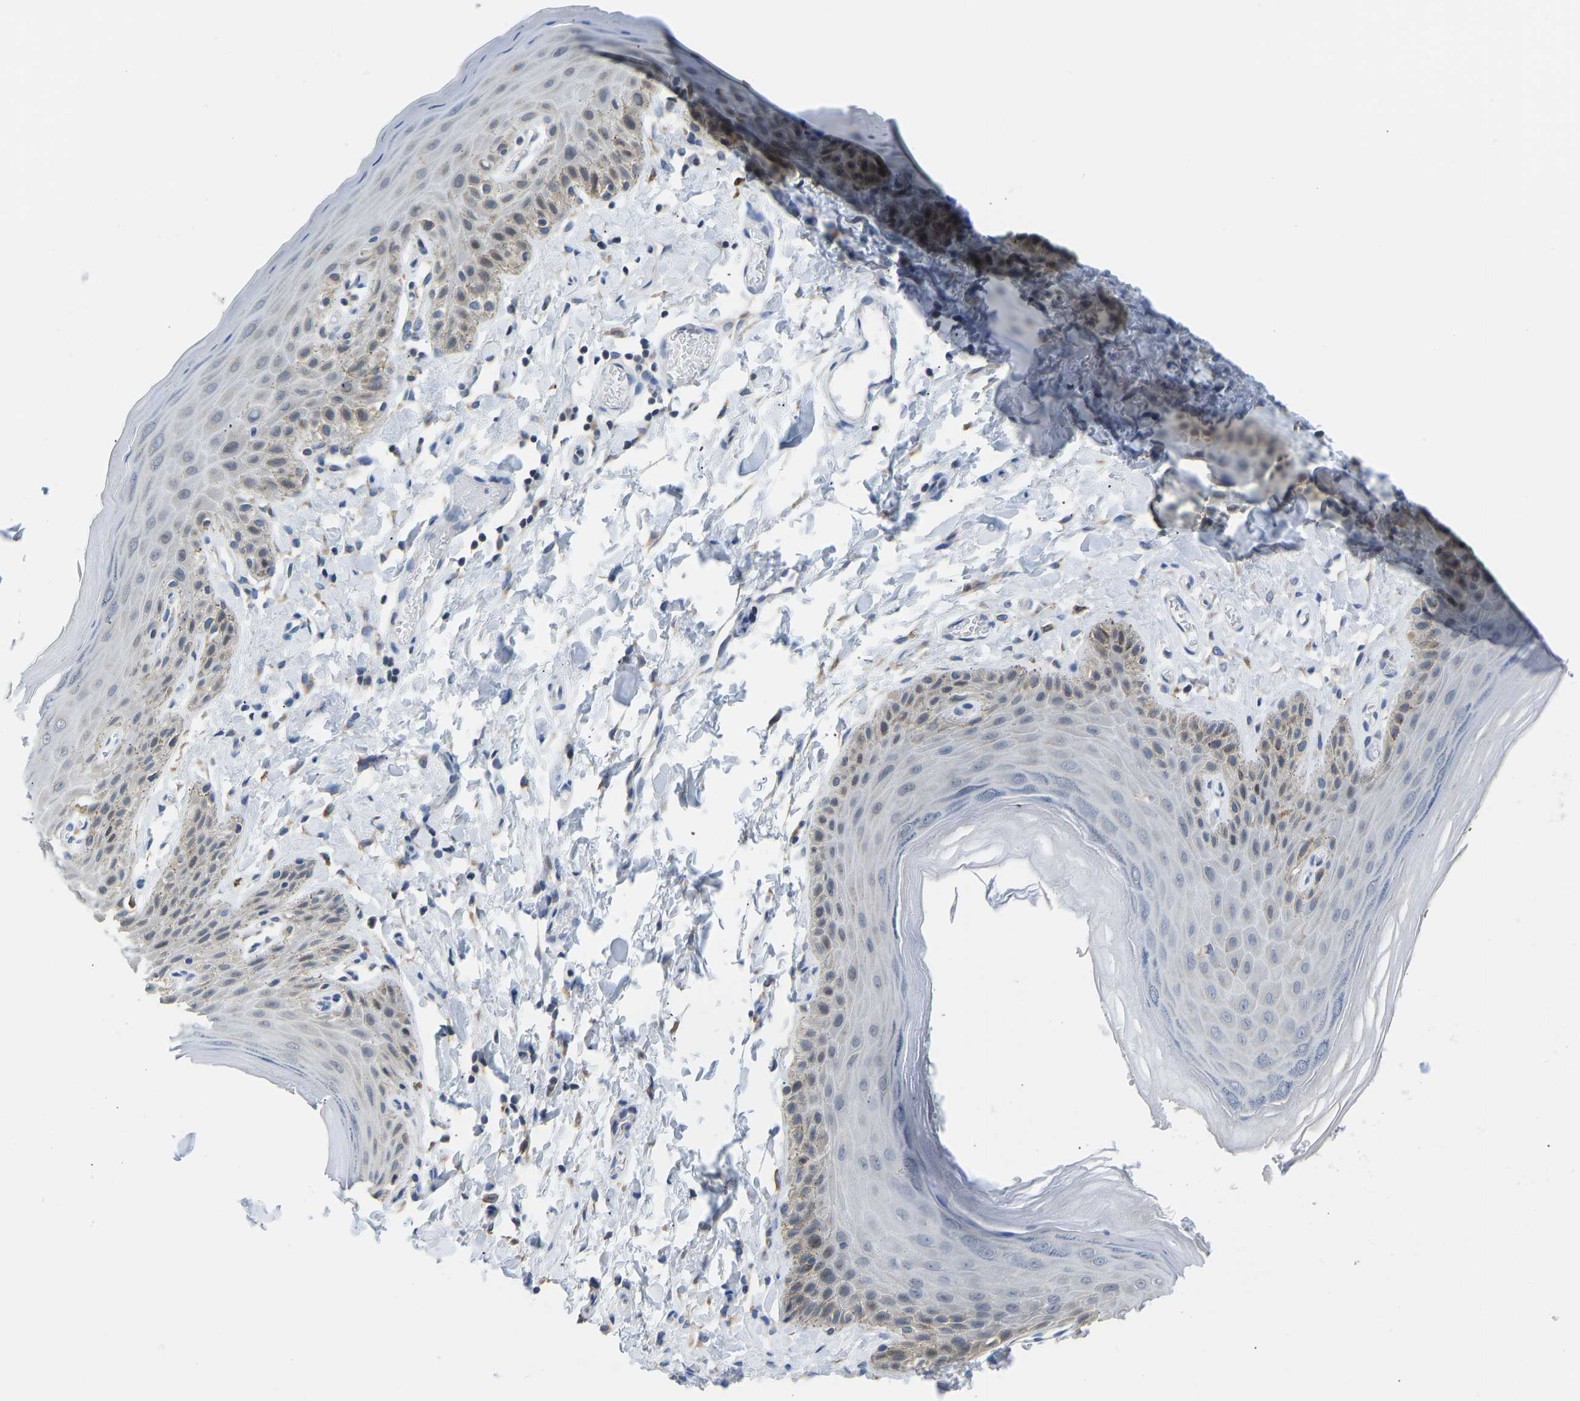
{"staining": {"intensity": "moderate", "quantity": "<25%", "location": "cytoplasmic/membranous,nuclear"}, "tissue": "skin", "cell_type": "Epidermal cells", "image_type": "normal", "snomed": [{"axis": "morphology", "description": "Normal tissue, NOS"}, {"axis": "topography", "description": "Anal"}], "caption": "IHC (DAB (3,3'-diaminobenzidine)) staining of unremarkable skin shows moderate cytoplasmic/membranous,nuclear protein positivity in approximately <25% of epidermal cells.", "gene": "VRK1", "patient": {"sex": "male", "age": 44}}